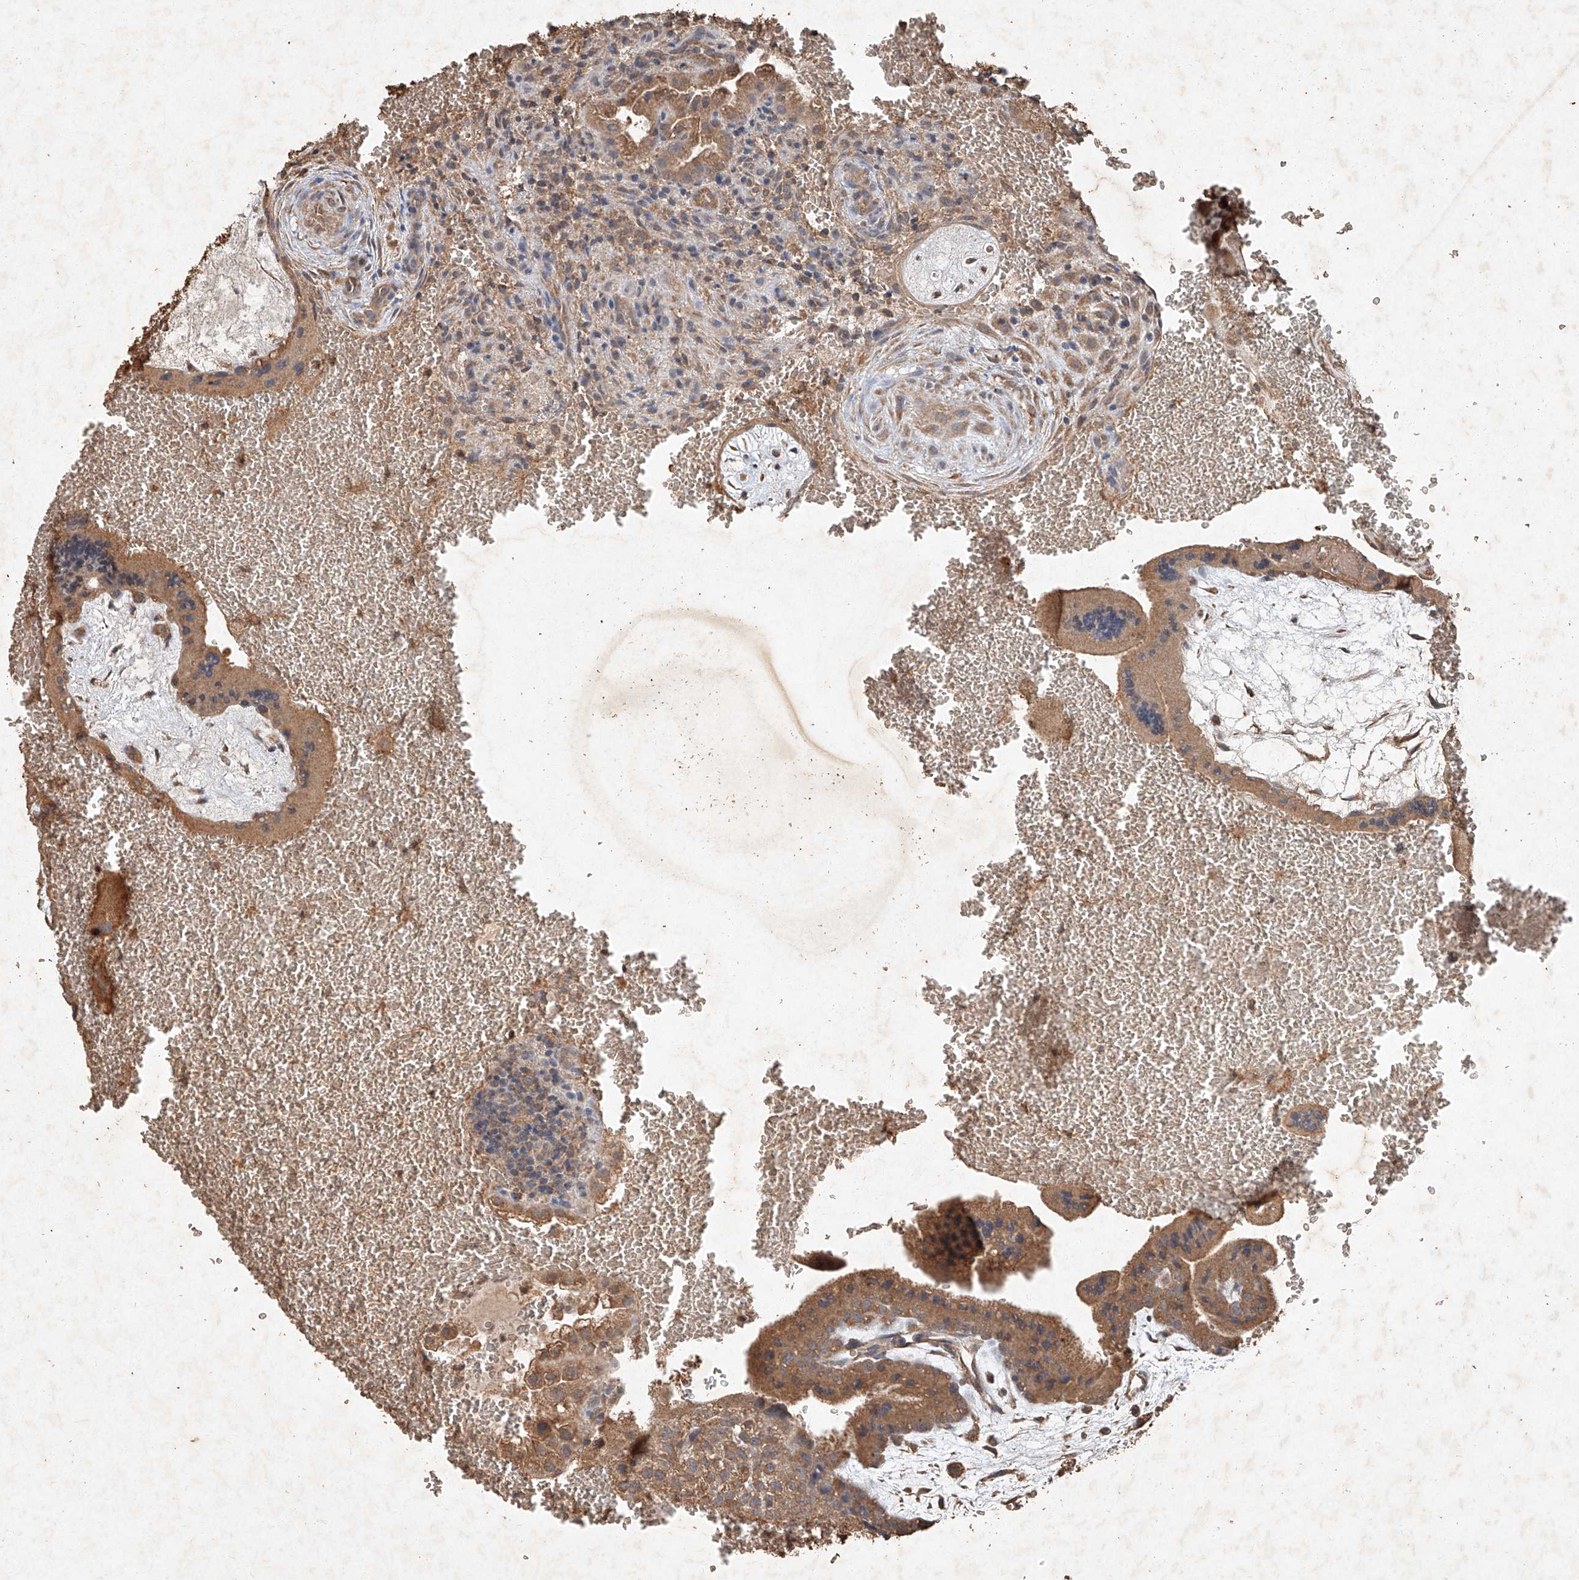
{"staining": {"intensity": "moderate", "quantity": ">75%", "location": "cytoplasmic/membranous"}, "tissue": "placenta", "cell_type": "Trophoblastic cells", "image_type": "normal", "snomed": [{"axis": "morphology", "description": "Normal tissue, NOS"}, {"axis": "topography", "description": "Placenta"}], "caption": "The micrograph reveals a brown stain indicating the presence of a protein in the cytoplasmic/membranous of trophoblastic cells in placenta. Using DAB (3,3'-diaminobenzidine) (brown) and hematoxylin (blue) stains, captured at high magnification using brightfield microscopy.", "gene": "STK3", "patient": {"sex": "female", "age": 35}}